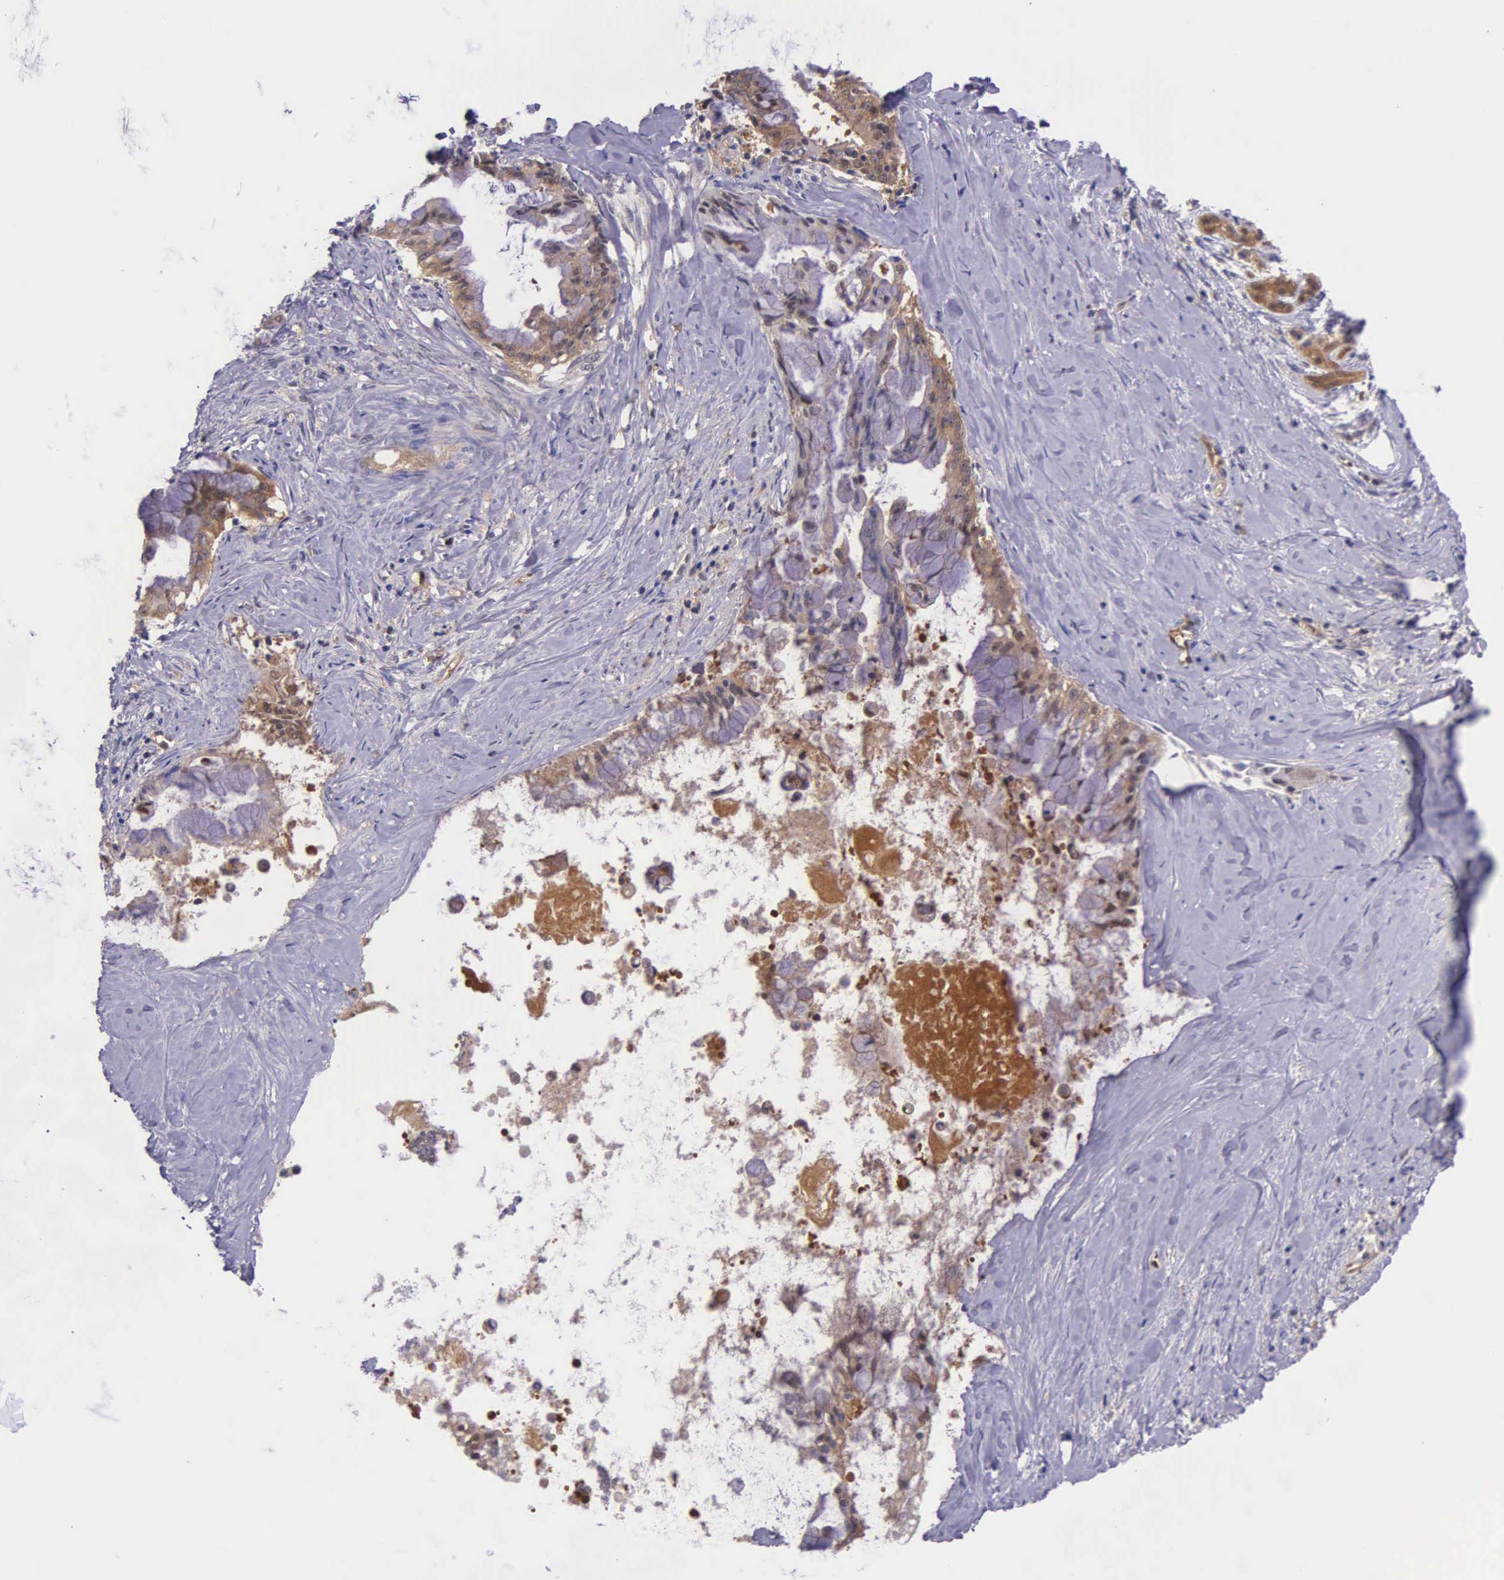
{"staining": {"intensity": "moderate", "quantity": ">75%", "location": "cytoplasmic/membranous"}, "tissue": "pancreatic cancer", "cell_type": "Tumor cells", "image_type": "cancer", "snomed": [{"axis": "morphology", "description": "Adenocarcinoma, NOS"}, {"axis": "topography", "description": "Pancreas"}], "caption": "Brown immunohistochemical staining in adenocarcinoma (pancreatic) displays moderate cytoplasmic/membranous staining in about >75% of tumor cells. The staining was performed using DAB (3,3'-diaminobenzidine) to visualize the protein expression in brown, while the nuclei were stained in blue with hematoxylin (Magnification: 20x).", "gene": "GMPR2", "patient": {"sex": "male", "age": 59}}